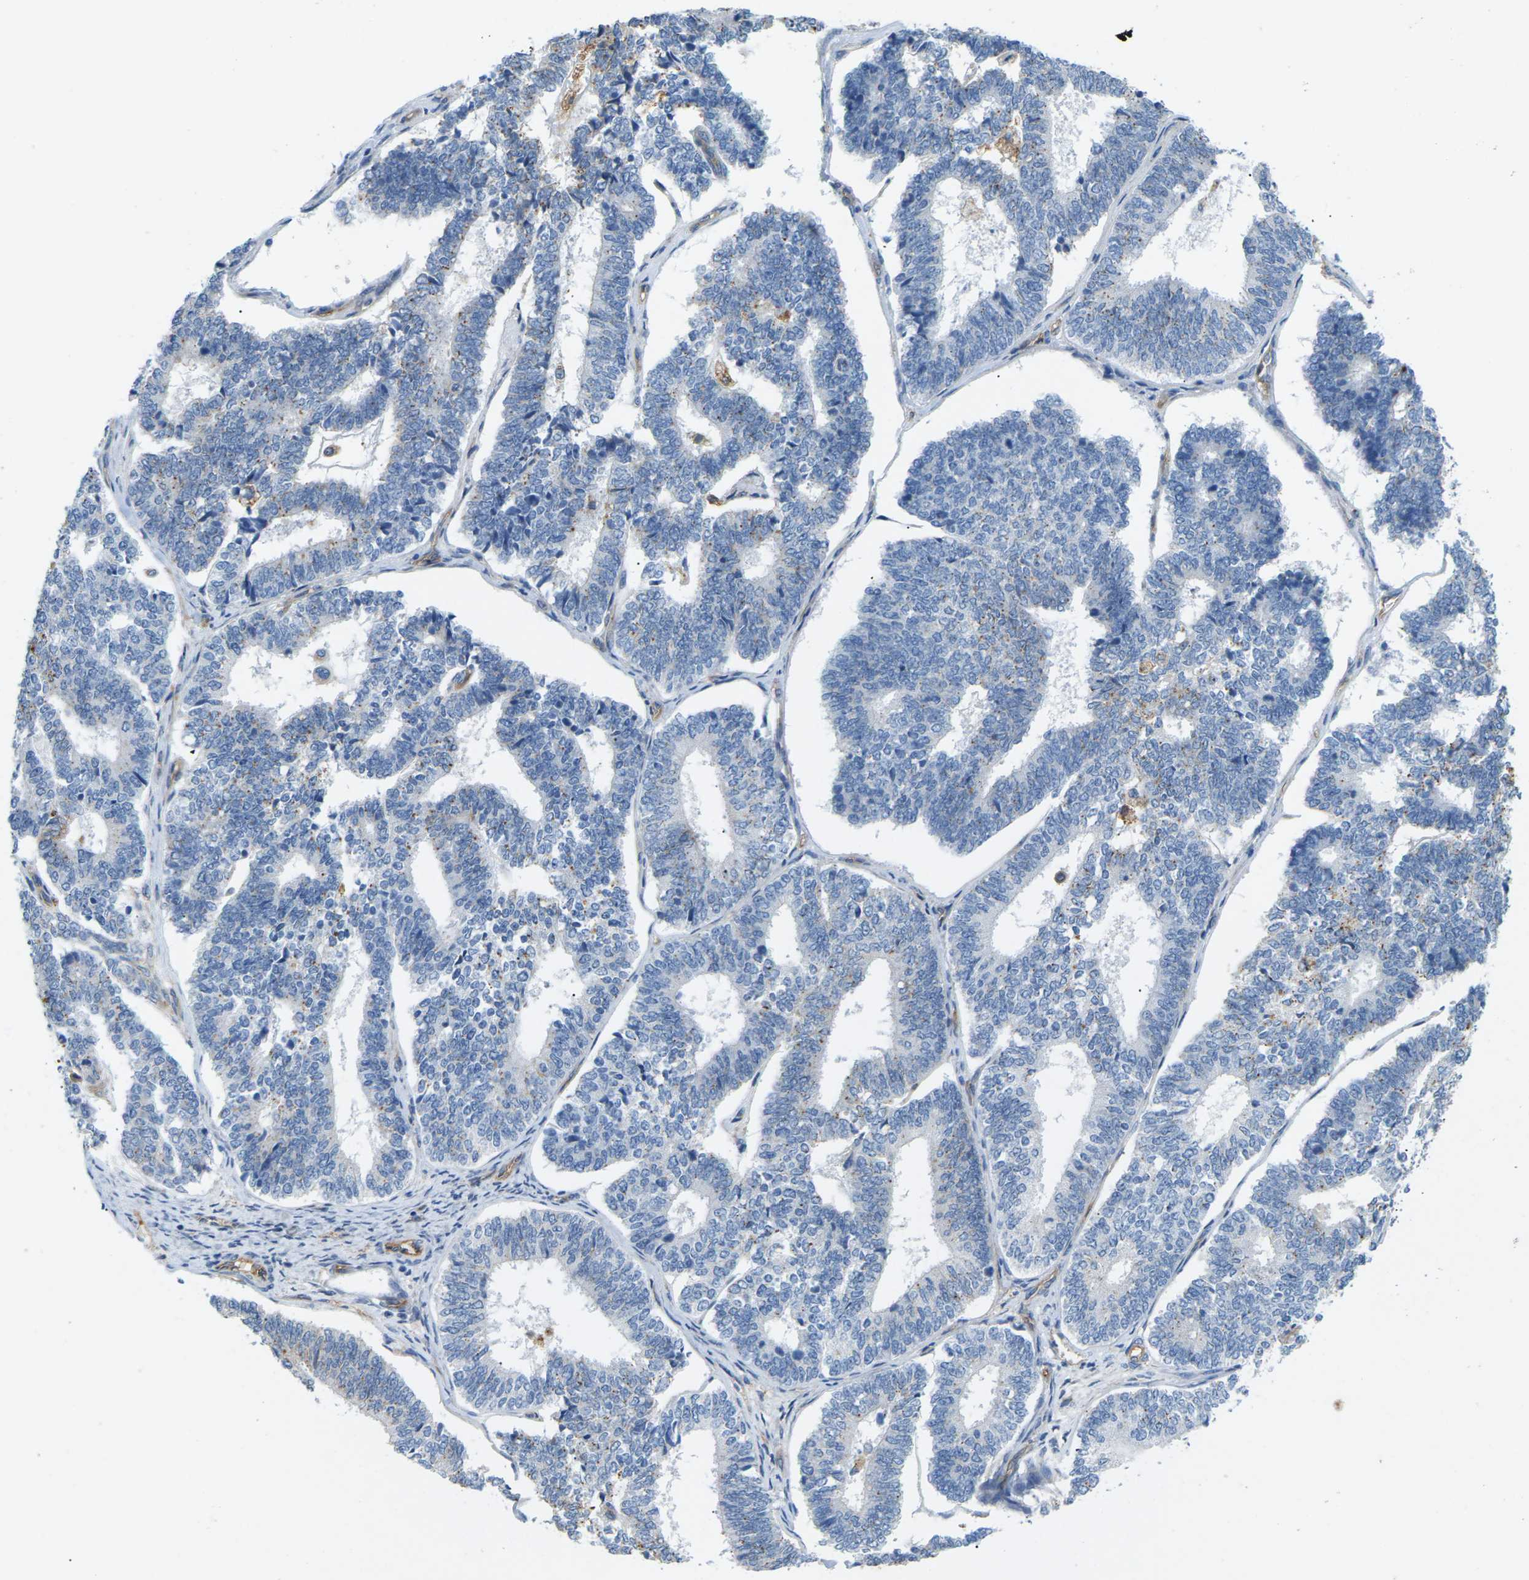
{"staining": {"intensity": "negative", "quantity": "none", "location": "none"}, "tissue": "endometrial cancer", "cell_type": "Tumor cells", "image_type": "cancer", "snomed": [{"axis": "morphology", "description": "Adenocarcinoma, NOS"}, {"axis": "topography", "description": "Endometrium"}], "caption": "Tumor cells are negative for protein expression in human endometrial cancer (adenocarcinoma).", "gene": "ITGA5", "patient": {"sex": "female", "age": 70}}